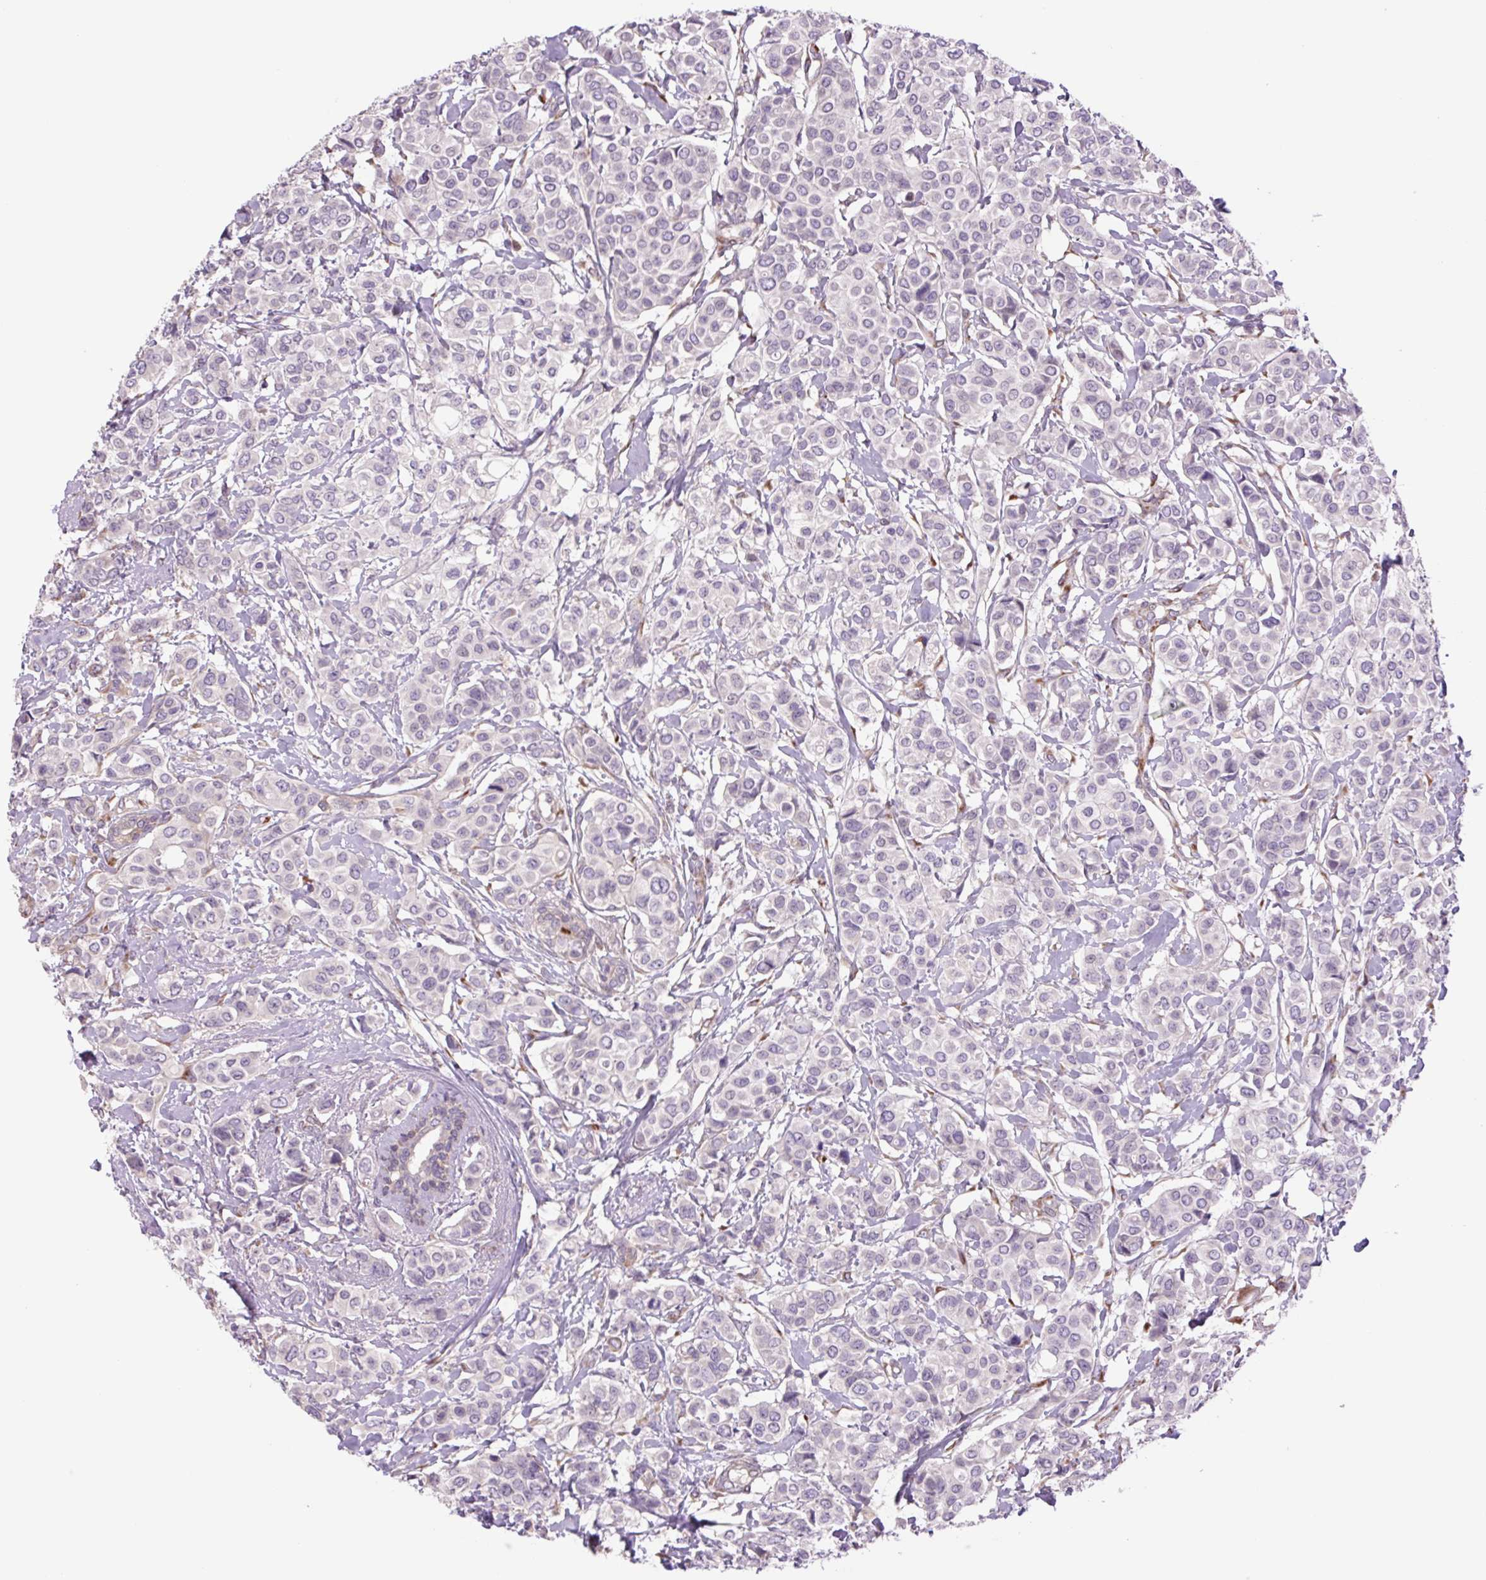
{"staining": {"intensity": "negative", "quantity": "none", "location": "none"}, "tissue": "breast cancer", "cell_type": "Tumor cells", "image_type": "cancer", "snomed": [{"axis": "morphology", "description": "Lobular carcinoma"}, {"axis": "topography", "description": "Breast"}], "caption": "Tumor cells show no significant protein expression in breast cancer (lobular carcinoma). (DAB IHC visualized using brightfield microscopy, high magnification).", "gene": "PLA2G4A", "patient": {"sex": "female", "age": 51}}